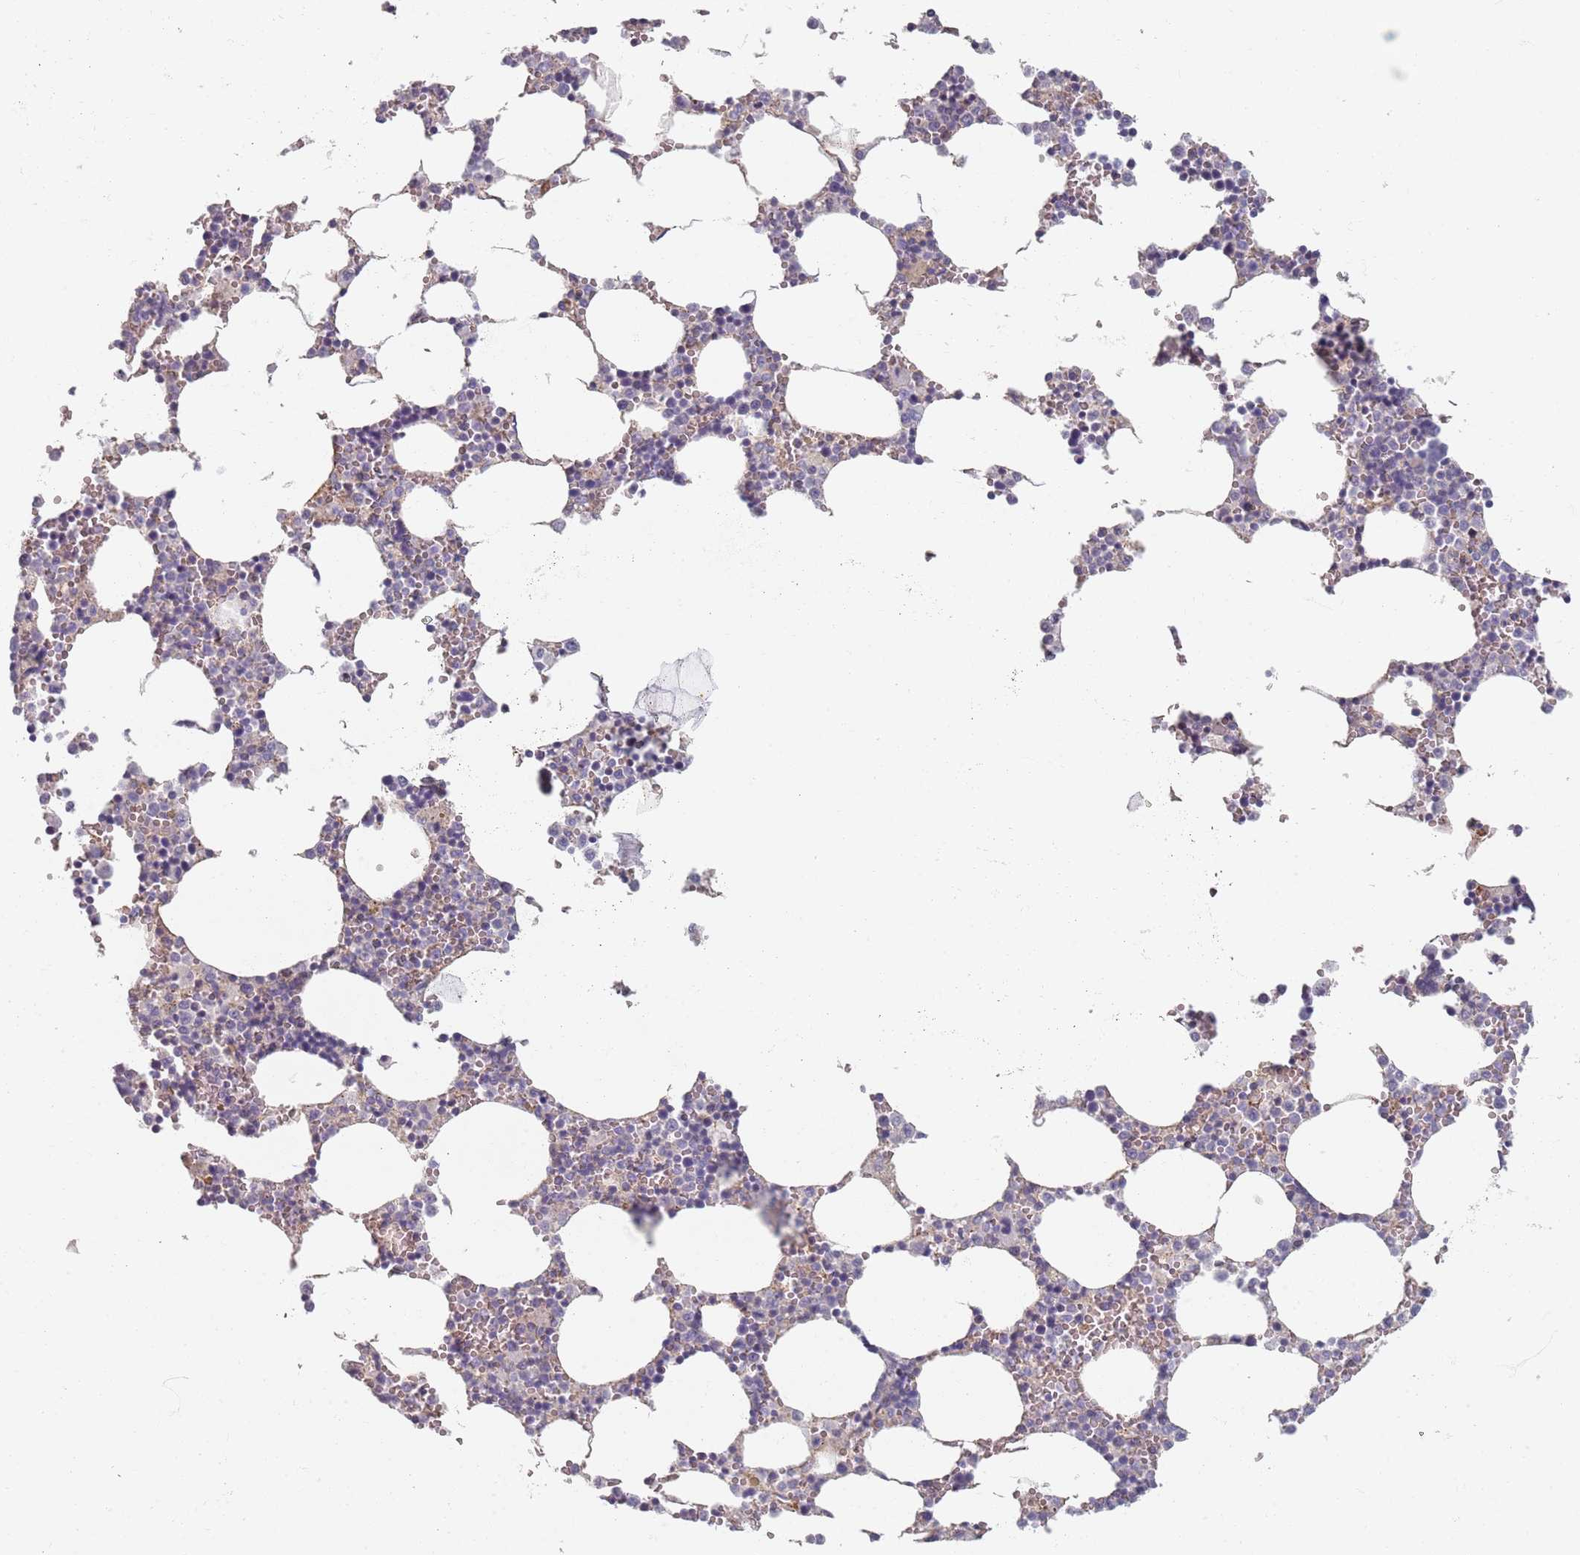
{"staining": {"intensity": "negative", "quantity": "none", "location": "none"}, "tissue": "bone marrow", "cell_type": "Hematopoietic cells", "image_type": "normal", "snomed": [{"axis": "morphology", "description": "Normal tissue, NOS"}, {"axis": "topography", "description": "Bone marrow"}], "caption": "High power microscopy histopathology image of an immunohistochemistry (IHC) micrograph of unremarkable bone marrow, revealing no significant expression in hematopoietic cells.", "gene": "SYNGR3", "patient": {"sex": "female", "age": 64}}